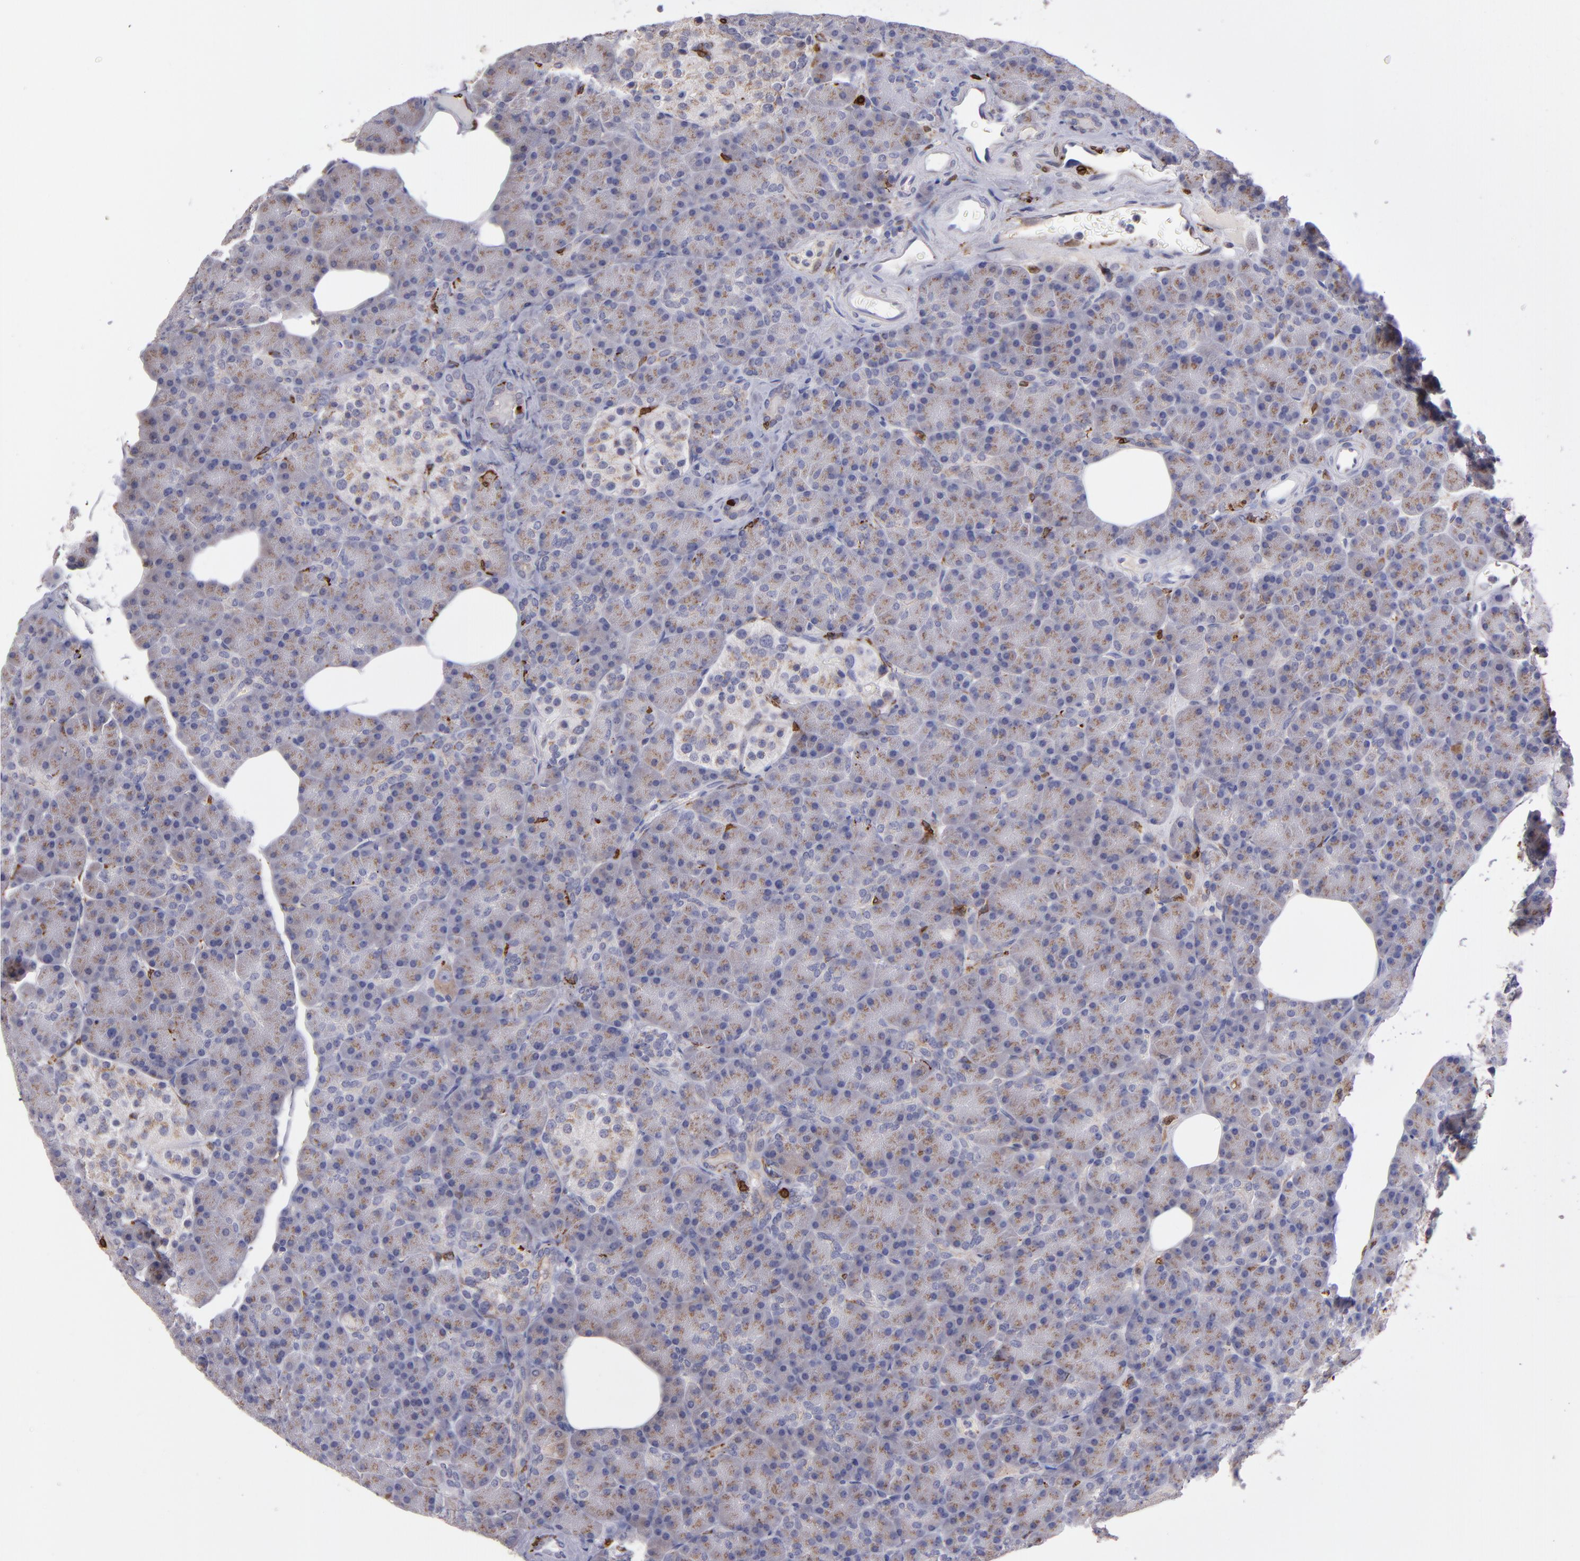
{"staining": {"intensity": "moderate", "quantity": ">75%", "location": "cytoplasmic/membranous"}, "tissue": "pancreas", "cell_type": "Exocrine glandular cells", "image_type": "normal", "snomed": [{"axis": "morphology", "description": "Normal tissue, NOS"}, {"axis": "topography", "description": "Pancreas"}], "caption": "Normal pancreas shows moderate cytoplasmic/membranous positivity in about >75% of exocrine glandular cells, visualized by immunohistochemistry.", "gene": "PTGS1", "patient": {"sex": "female", "age": 43}}